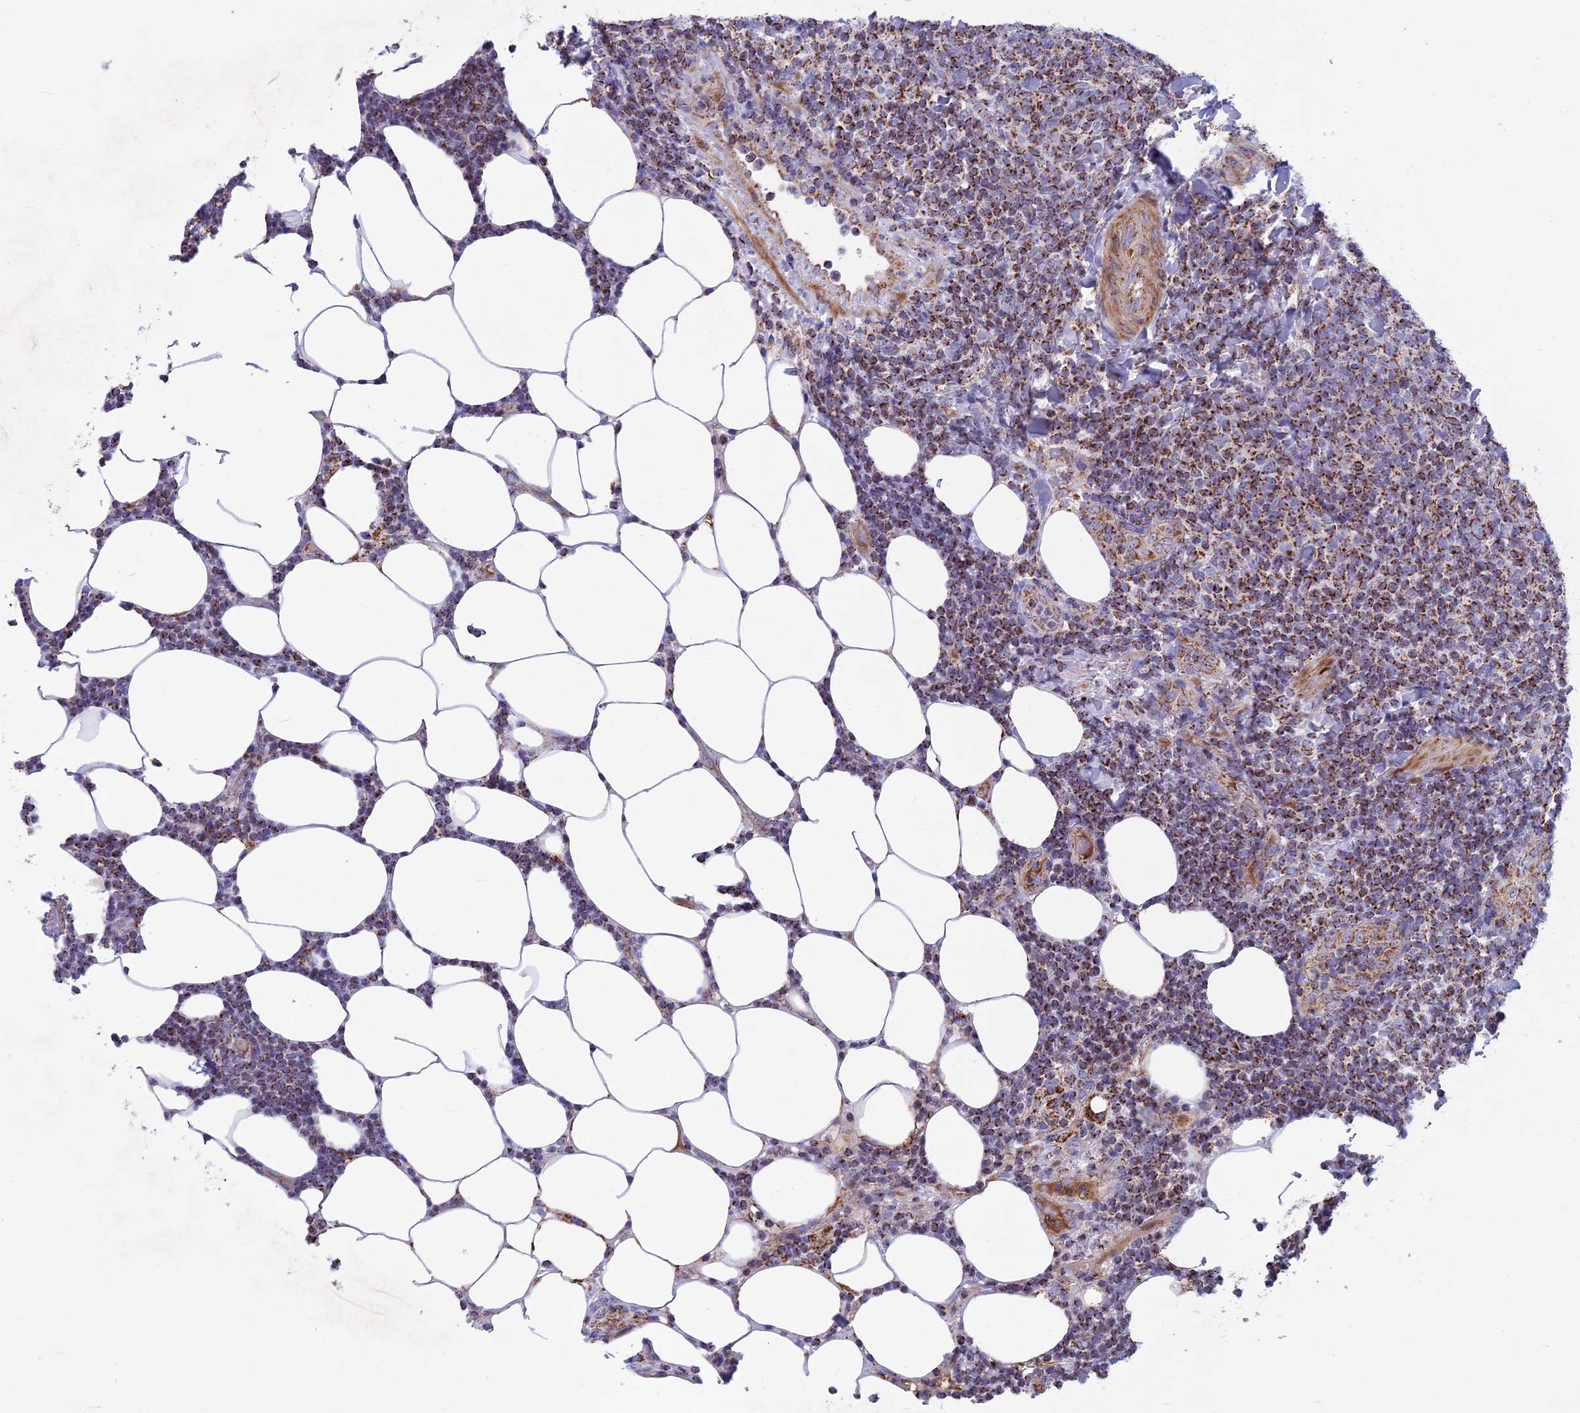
{"staining": {"intensity": "moderate", "quantity": ">75%", "location": "cytoplasmic/membranous"}, "tissue": "lymphoma", "cell_type": "Tumor cells", "image_type": "cancer", "snomed": [{"axis": "morphology", "description": "Malignant lymphoma, non-Hodgkin's type, Low grade"}, {"axis": "topography", "description": "Lymph node"}], "caption": "Human low-grade malignant lymphoma, non-Hodgkin's type stained for a protein (brown) displays moderate cytoplasmic/membranous positive expression in approximately >75% of tumor cells.", "gene": "CS", "patient": {"sex": "male", "age": 66}}